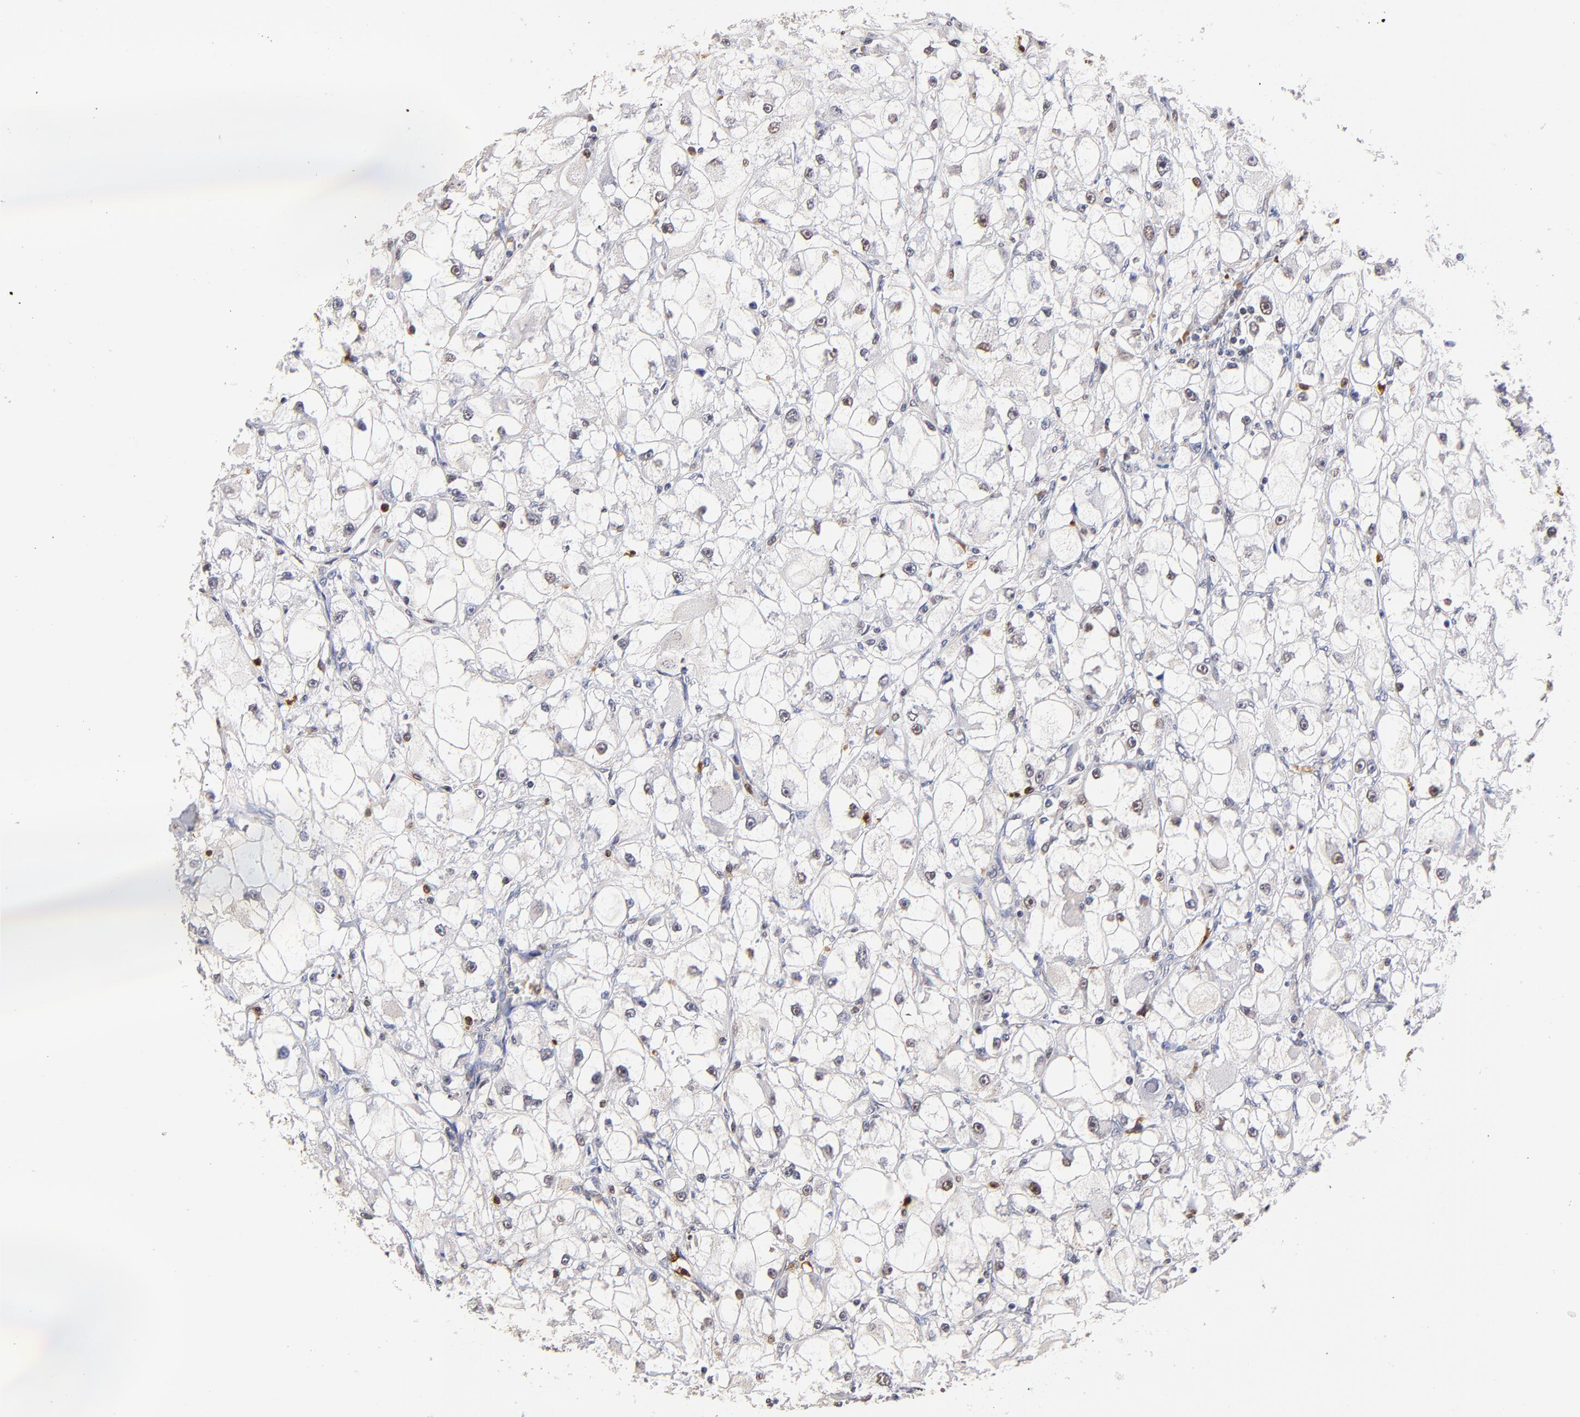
{"staining": {"intensity": "negative", "quantity": "none", "location": "none"}, "tissue": "renal cancer", "cell_type": "Tumor cells", "image_type": "cancer", "snomed": [{"axis": "morphology", "description": "Adenocarcinoma, NOS"}, {"axis": "topography", "description": "Kidney"}], "caption": "A histopathology image of human adenocarcinoma (renal) is negative for staining in tumor cells.", "gene": "BBOF1", "patient": {"sex": "female", "age": 73}}